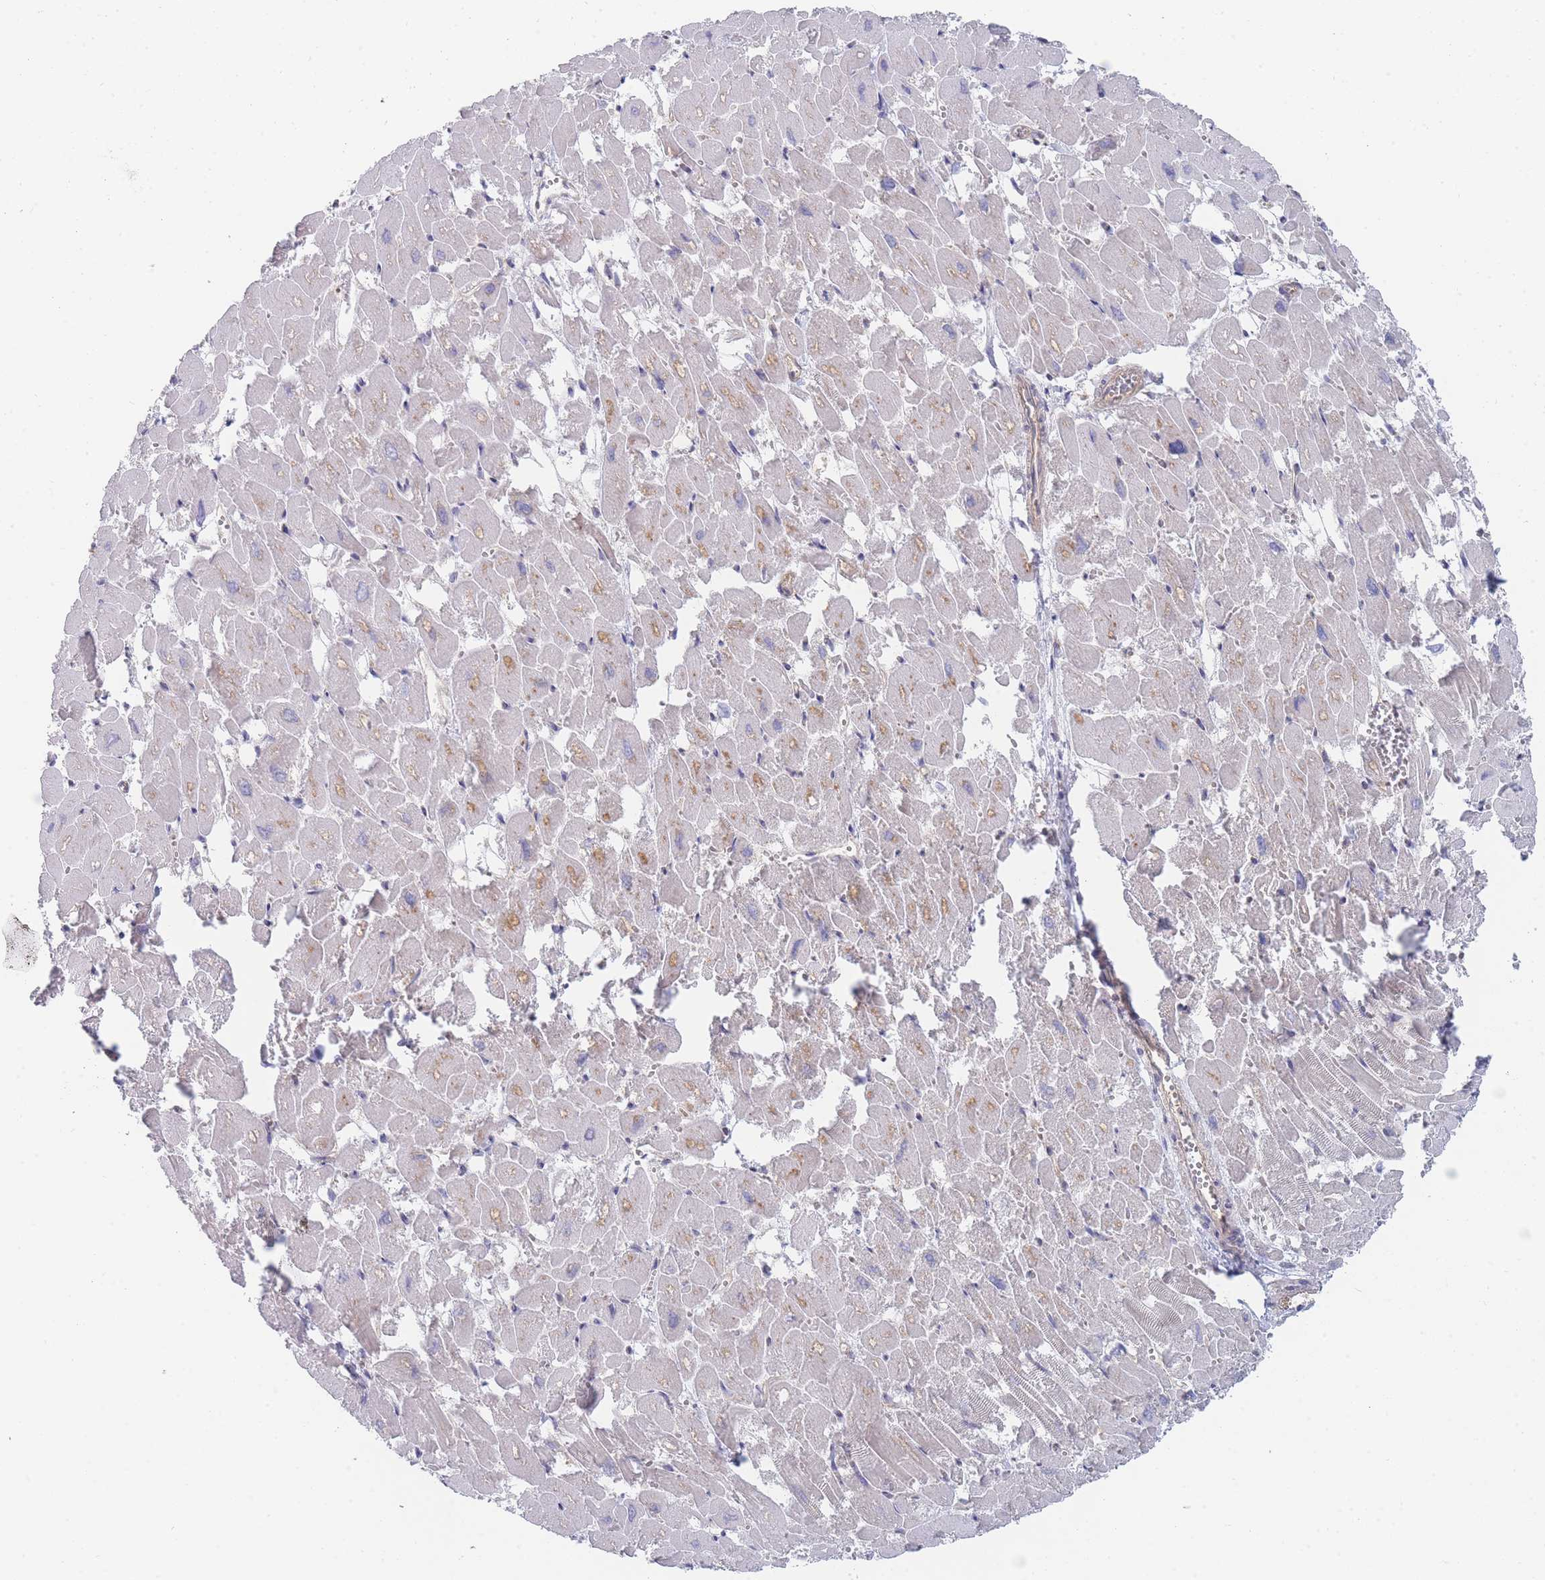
{"staining": {"intensity": "moderate", "quantity": "25%-75%", "location": "cytoplasmic/membranous"}, "tissue": "heart muscle", "cell_type": "Cardiomyocytes", "image_type": "normal", "snomed": [{"axis": "morphology", "description": "Normal tissue, NOS"}, {"axis": "topography", "description": "Heart"}], "caption": "Normal heart muscle was stained to show a protein in brown. There is medium levels of moderate cytoplasmic/membranous positivity in about 25%-75% of cardiomyocytes. (brown staining indicates protein expression, while blue staining denotes nuclei).", "gene": "MRPS18B", "patient": {"sex": "male", "age": 54}}